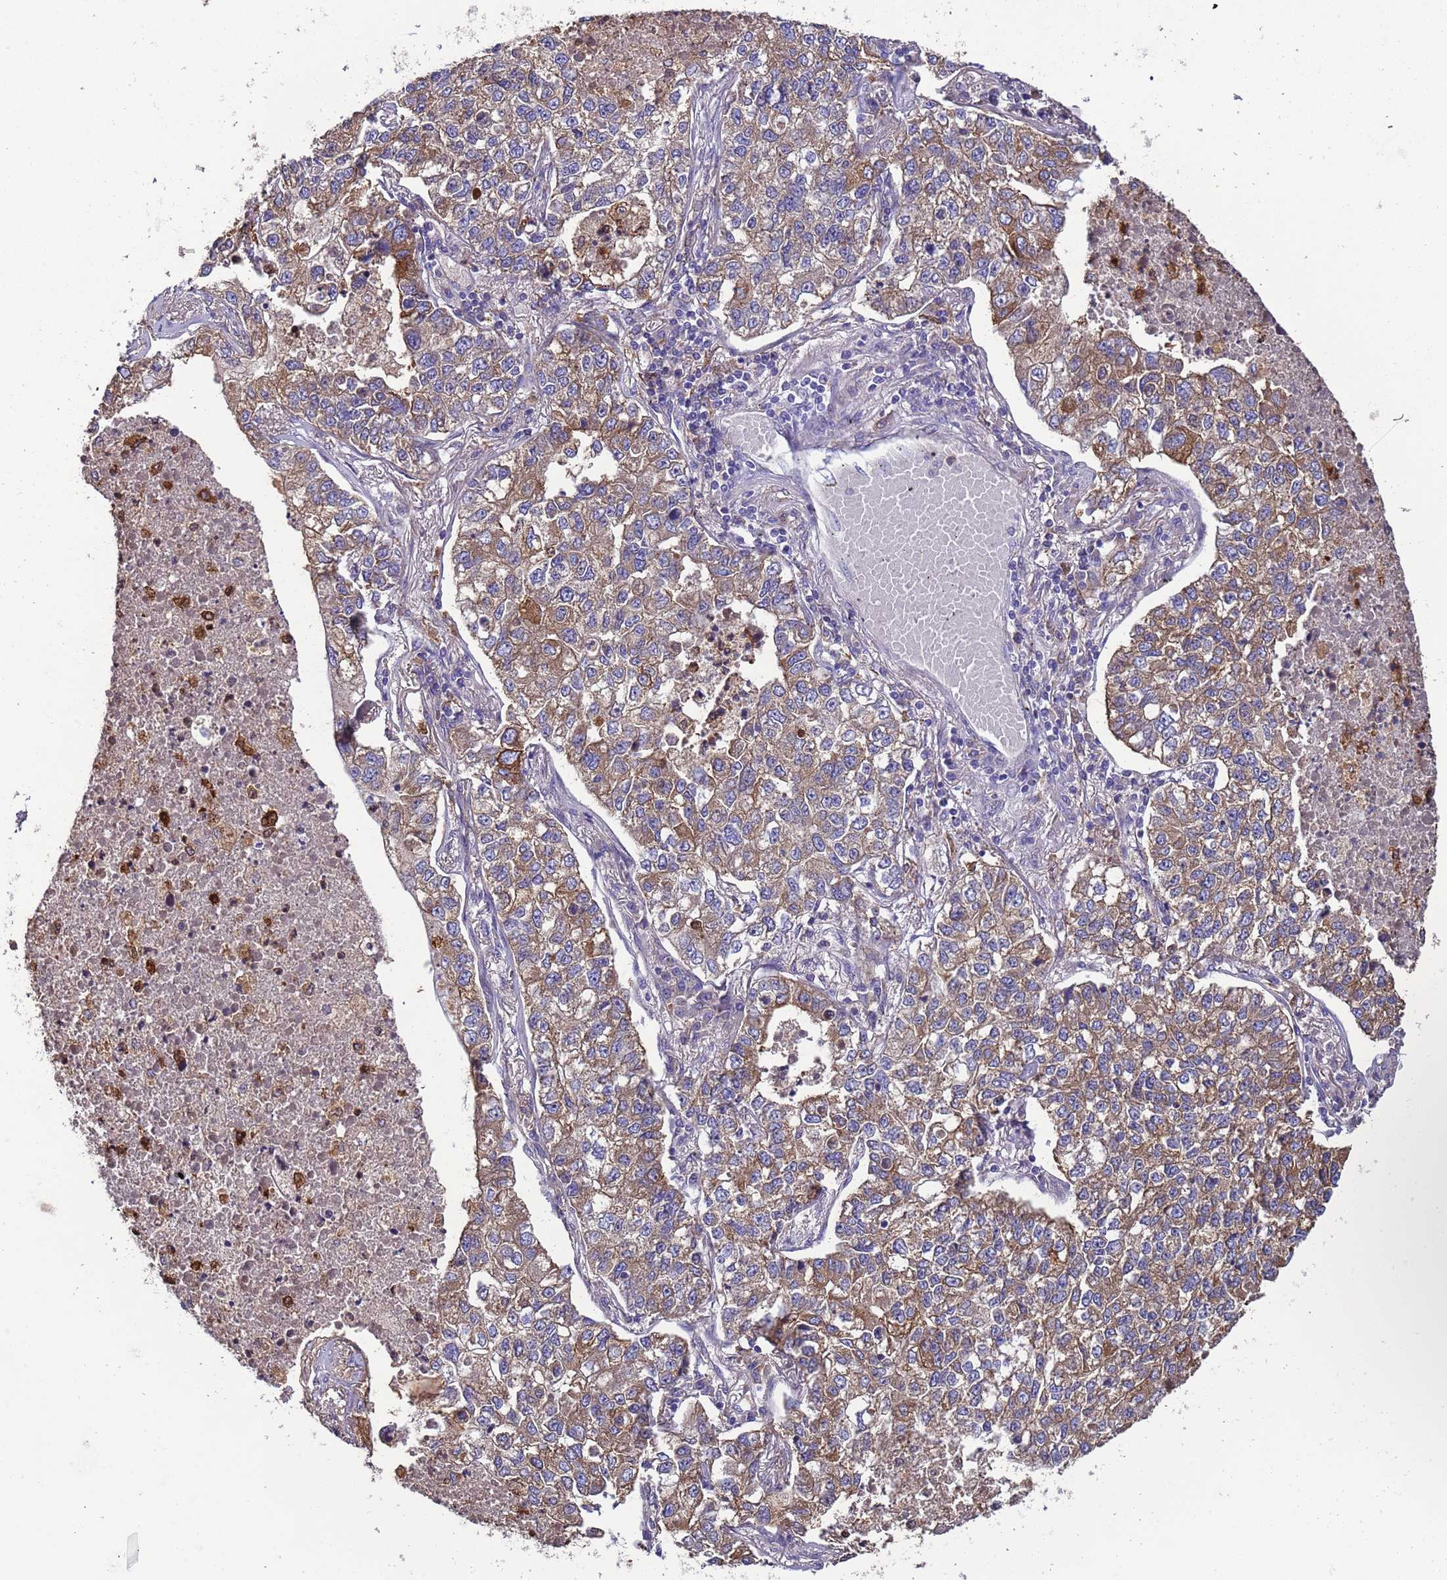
{"staining": {"intensity": "moderate", "quantity": "25%-75%", "location": "cytoplasmic/membranous"}, "tissue": "lung cancer", "cell_type": "Tumor cells", "image_type": "cancer", "snomed": [{"axis": "morphology", "description": "Adenocarcinoma, NOS"}, {"axis": "topography", "description": "Lung"}], "caption": "Human lung cancer stained with a protein marker exhibits moderate staining in tumor cells.", "gene": "PAQR7", "patient": {"sex": "male", "age": 49}}